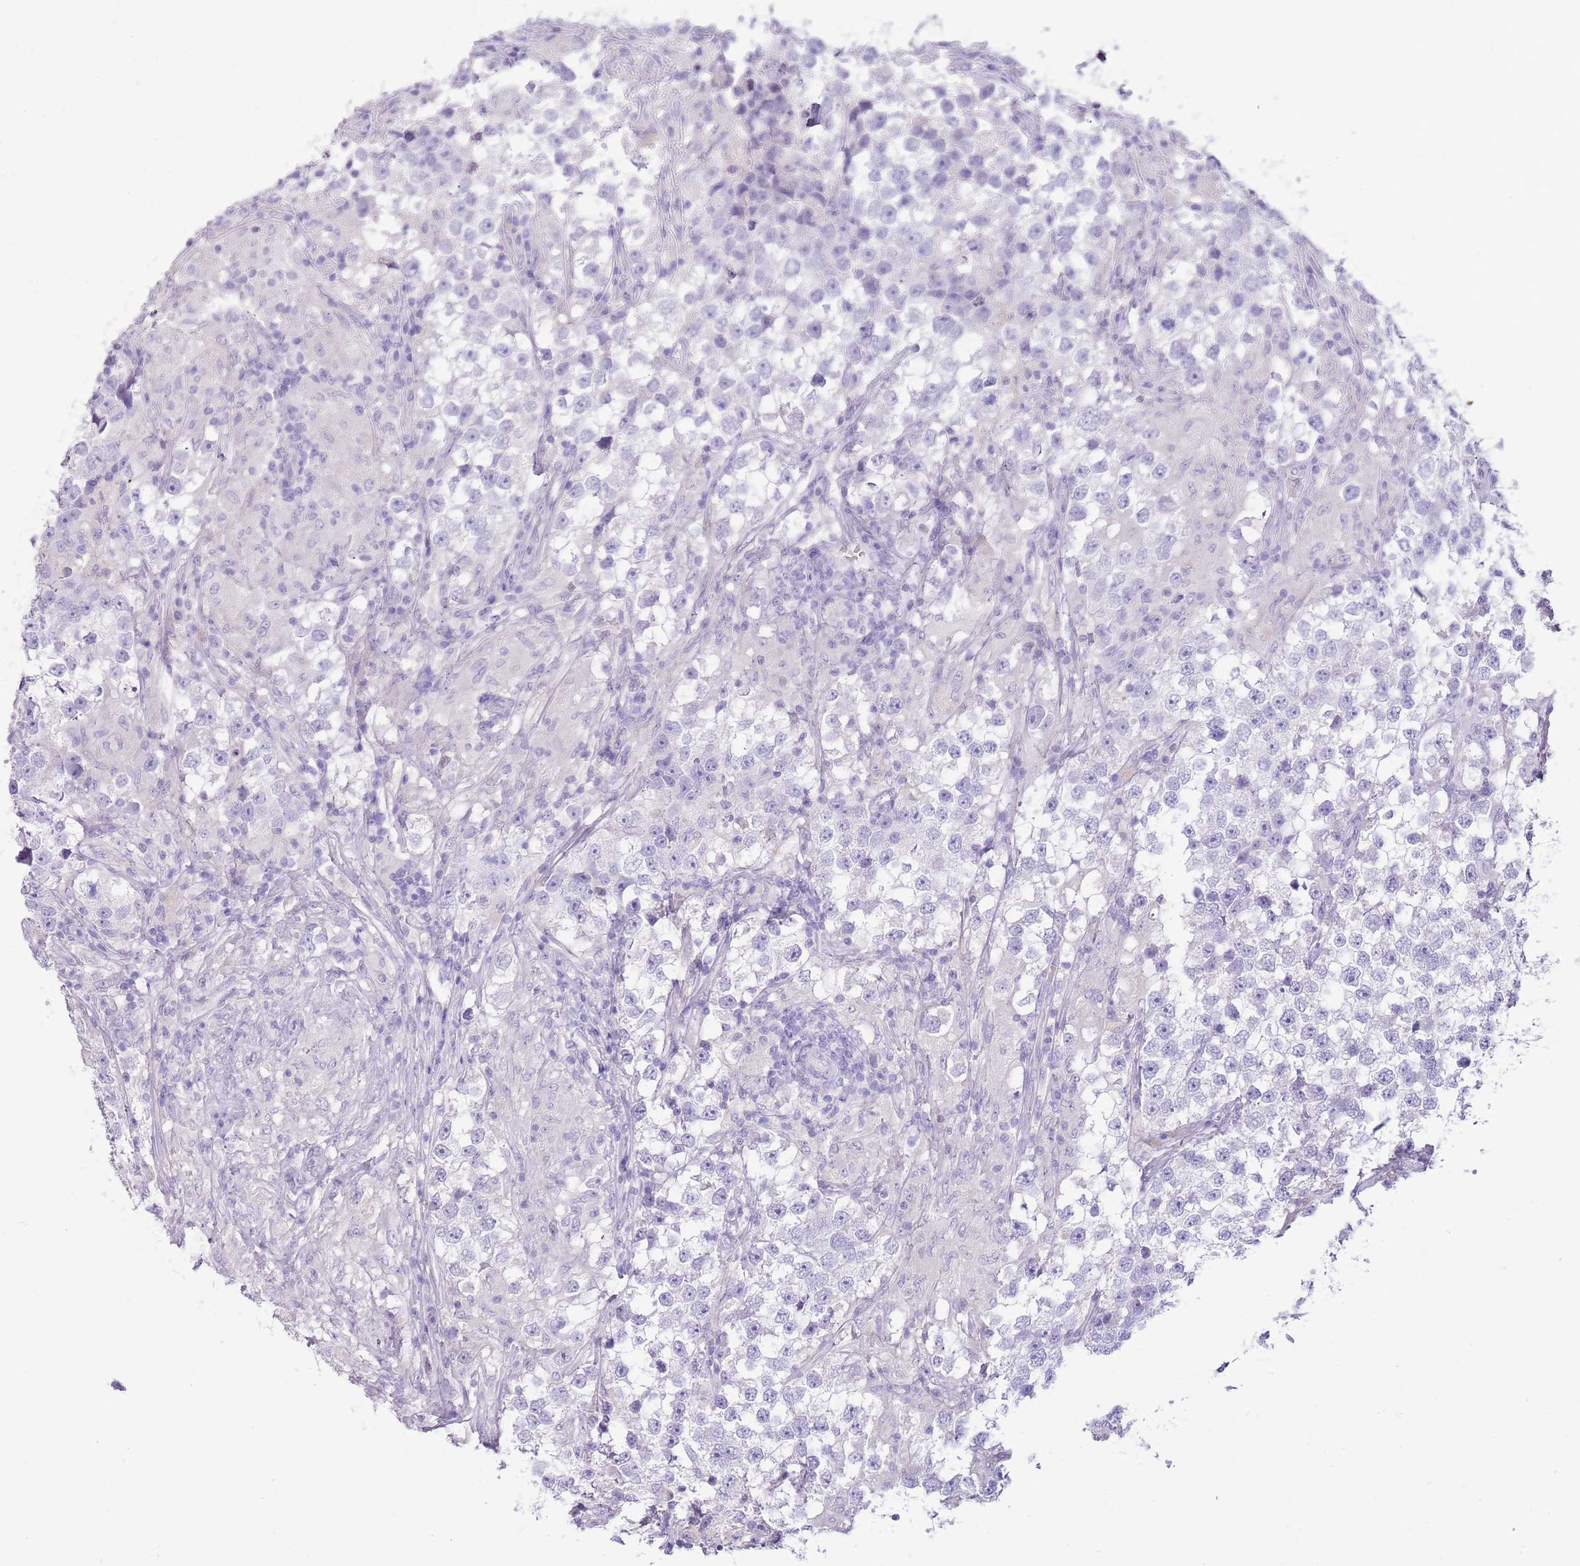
{"staining": {"intensity": "negative", "quantity": "none", "location": "none"}, "tissue": "testis cancer", "cell_type": "Tumor cells", "image_type": "cancer", "snomed": [{"axis": "morphology", "description": "Seminoma, NOS"}, {"axis": "topography", "description": "Testis"}], "caption": "The IHC photomicrograph has no significant expression in tumor cells of testis cancer (seminoma) tissue. Nuclei are stained in blue.", "gene": "TOX2", "patient": {"sex": "male", "age": 46}}